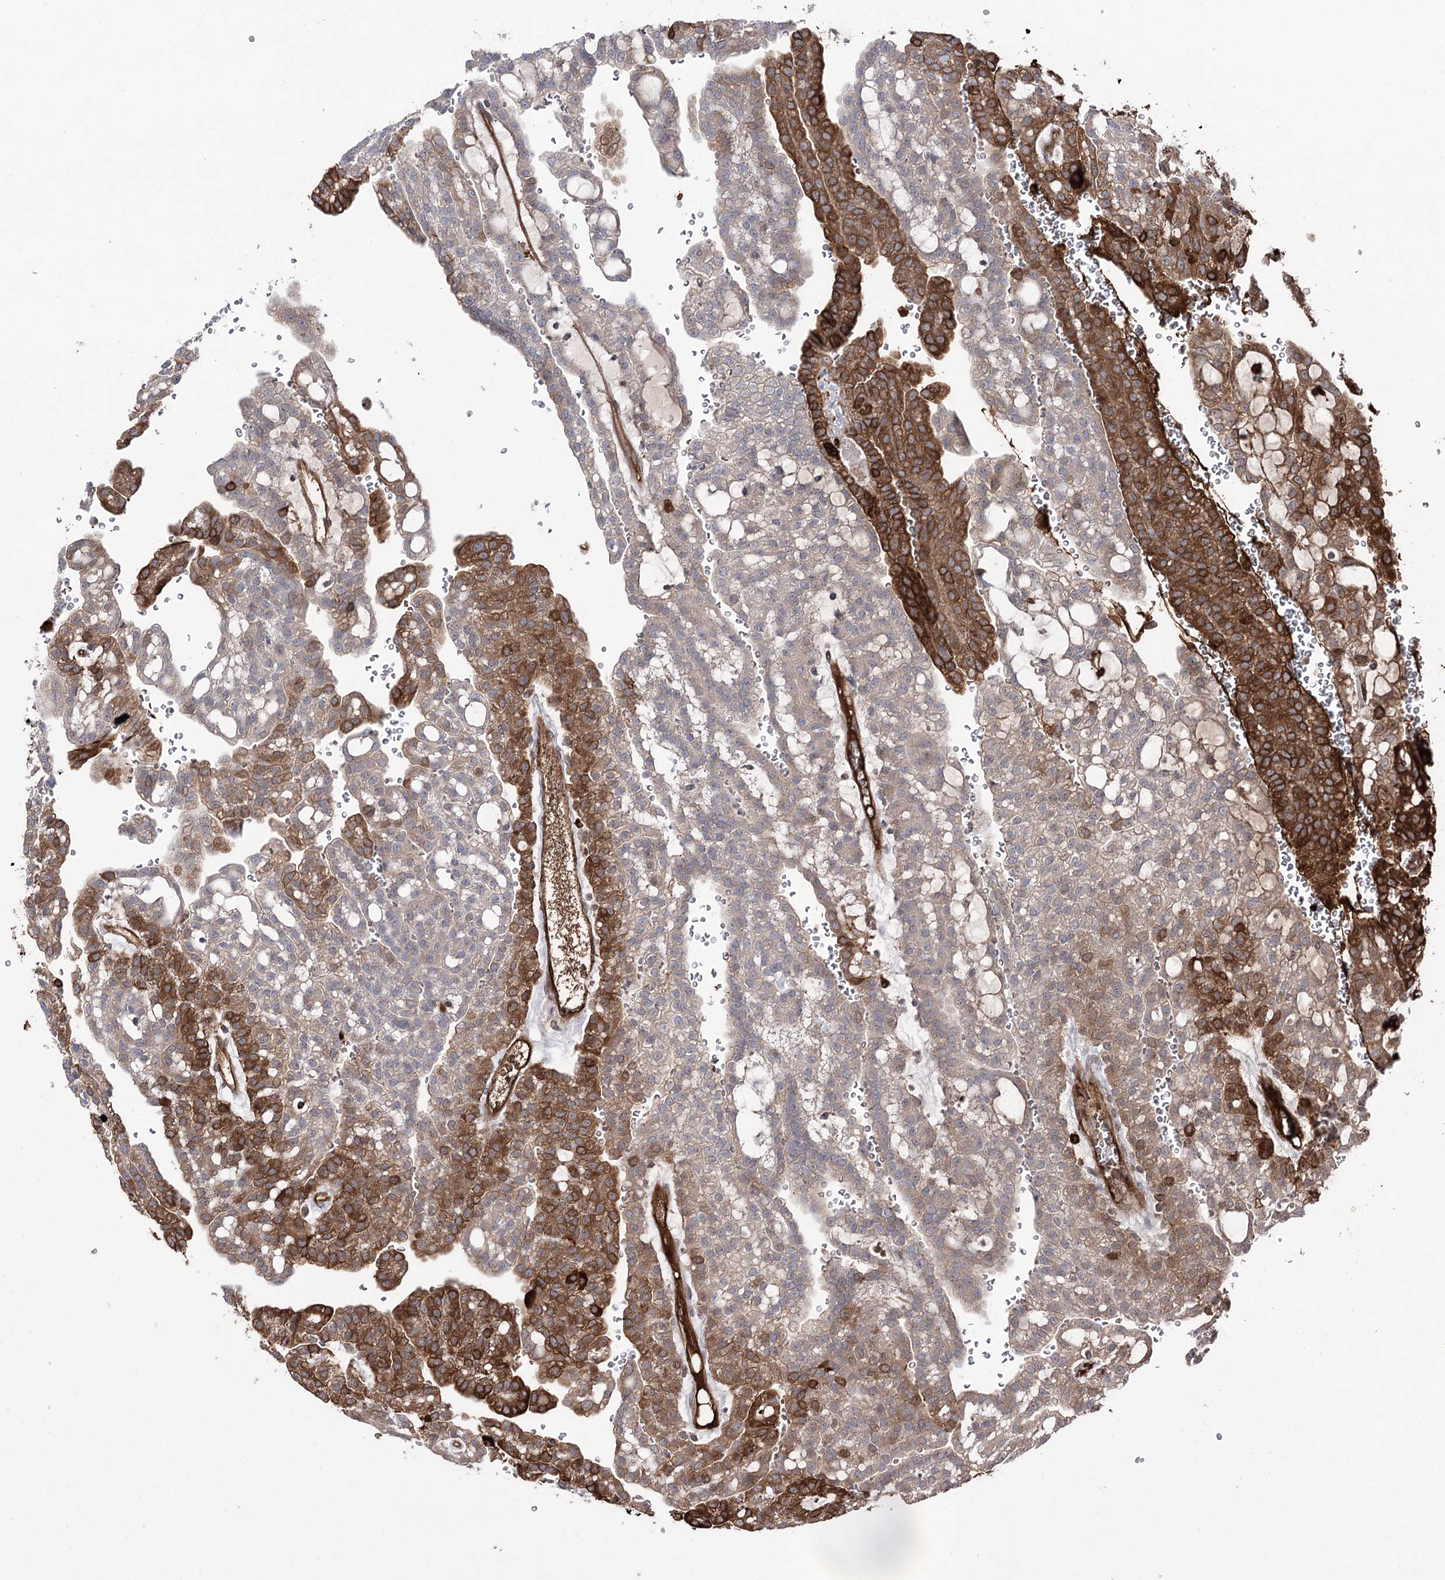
{"staining": {"intensity": "moderate", "quantity": "25%-75%", "location": "cytoplasmic/membranous"}, "tissue": "renal cancer", "cell_type": "Tumor cells", "image_type": "cancer", "snomed": [{"axis": "morphology", "description": "Adenocarcinoma, NOS"}, {"axis": "topography", "description": "Kidney"}], "caption": "A micrograph showing moderate cytoplasmic/membranous staining in approximately 25%-75% of tumor cells in renal cancer (adenocarcinoma), as visualized by brown immunohistochemical staining.", "gene": "OTUD1", "patient": {"sex": "male", "age": 63}}